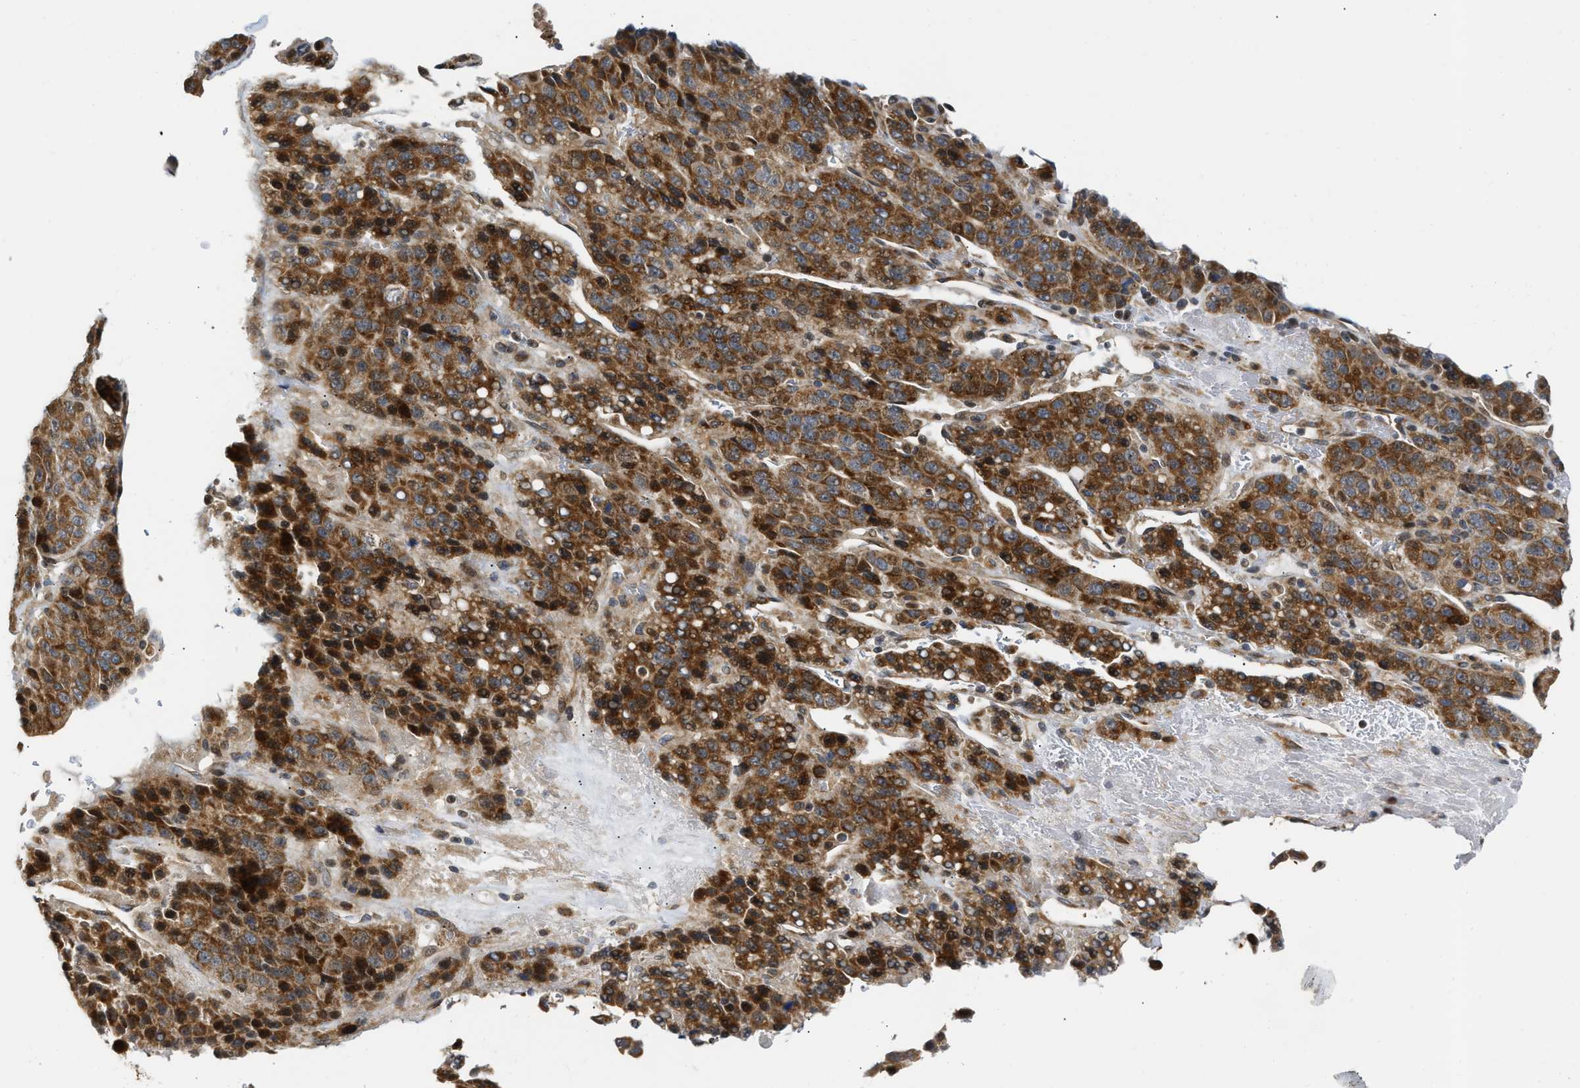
{"staining": {"intensity": "strong", "quantity": ">75%", "location": "cytoplasmic/membranous"}, "tissue": "liver cancer", "cell_type": "Tumor cells", "image_type": "cancer", "snomed": [{"axis": "morphology", "description": "Carcinoma, Hepatocellular, NOS"}, {"axis": "topography", "description": "Liver"}], "caption": "Tumor cells demonstrate high levels of strong cytoplasmic/membranous positivity in approximately >75% of cells in liver hepatocellular carcinoma.", "gene": "DEPTOR", "patient": {"sex": "female", "age": 53}}